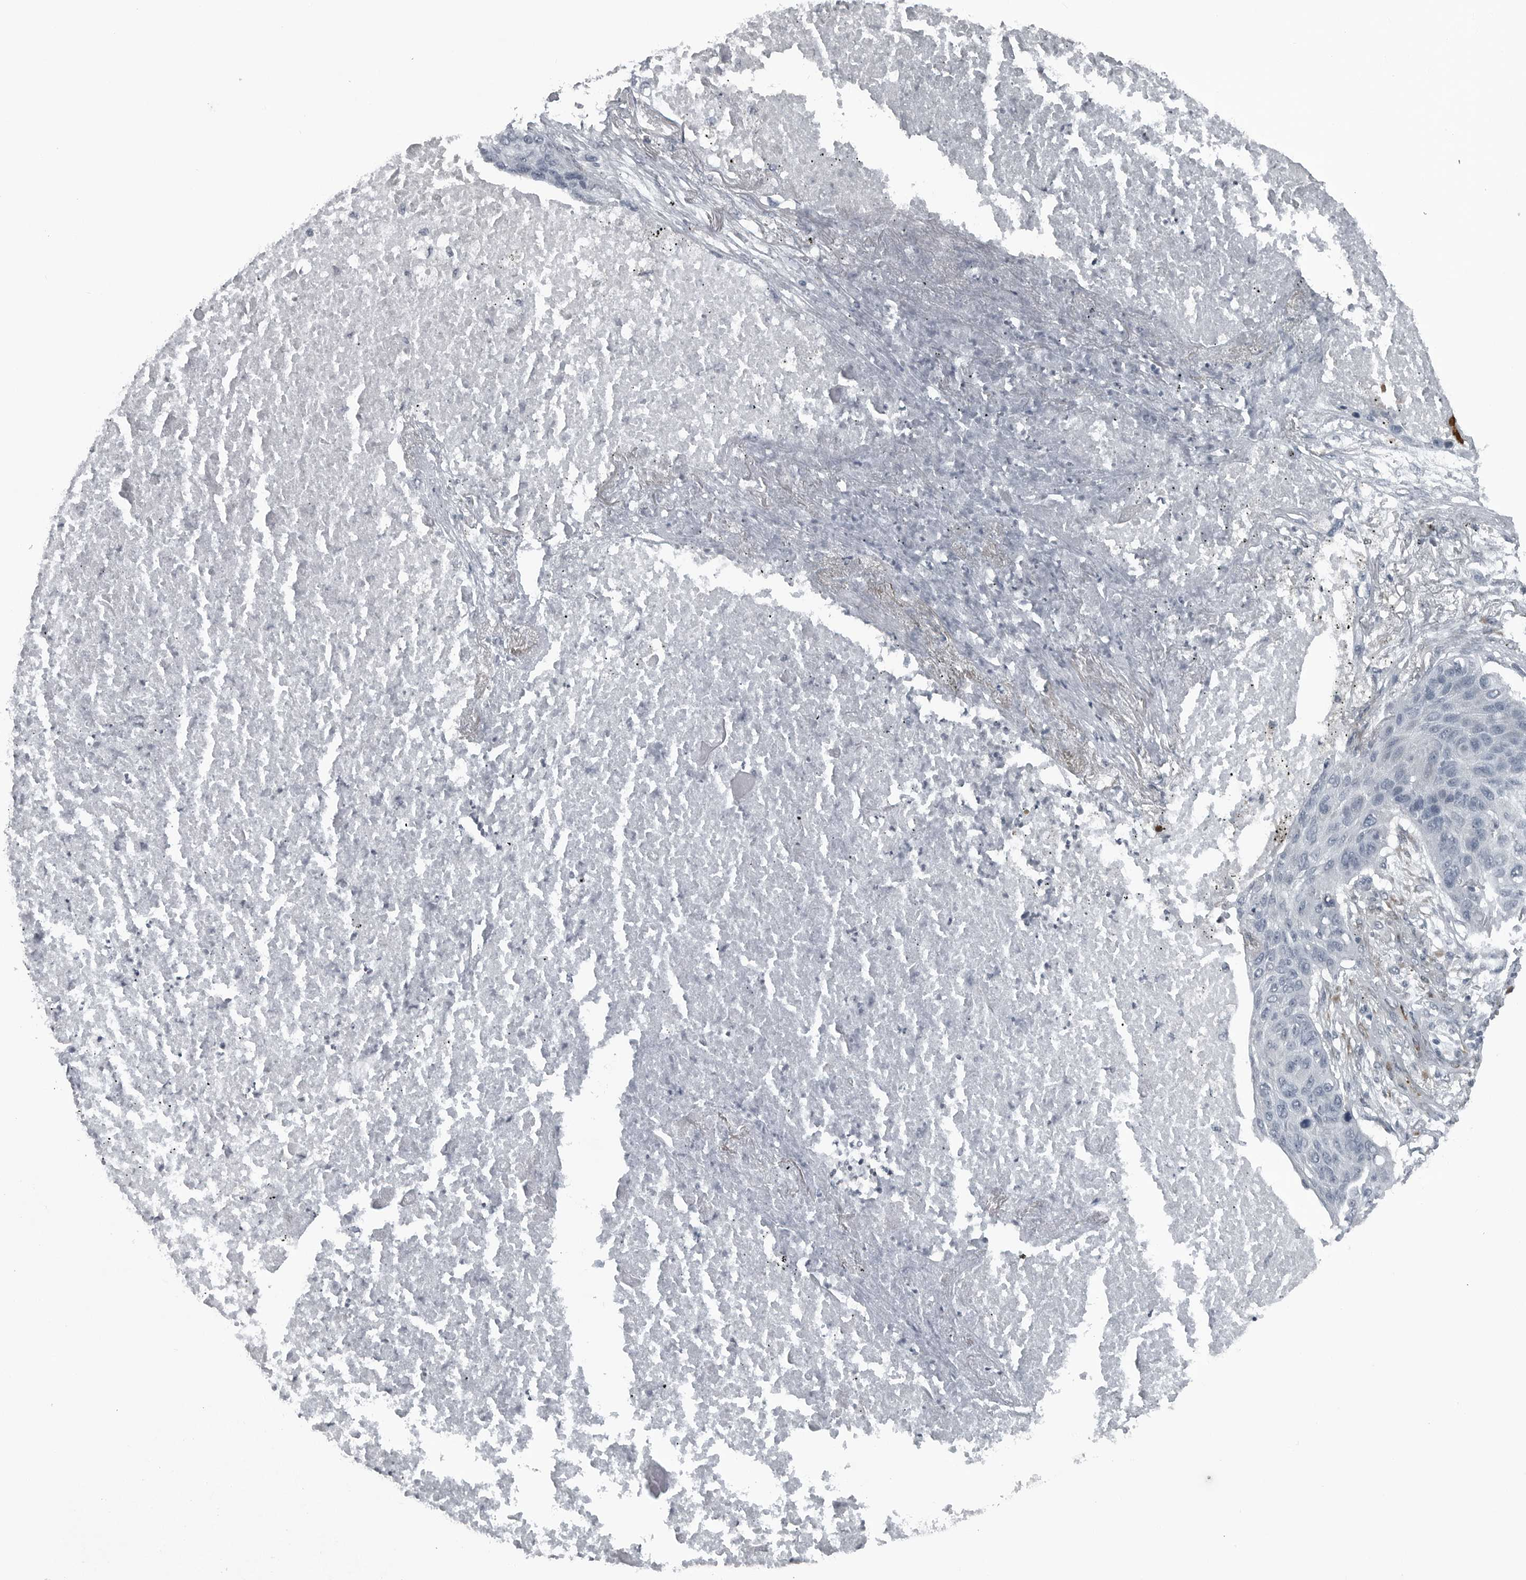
{"staining": {"intensity": "negative", "quantity": "none", "location": "none"}, "tissue": "lung cancer", "cell_type": "Tumor cells", "image_type": "cancer", "snomed": [{"axis": "morphology", "description": "Squamous cell carcinoma, NOS"}, {"axis": "topography", "description": "Lung"}], "caption": "Tumor cells are negative for brown protein staining in squamous cell carcinoma (lung).", "gene": "DNAAF11", "patient": {"sex": "female", "age": 63}}